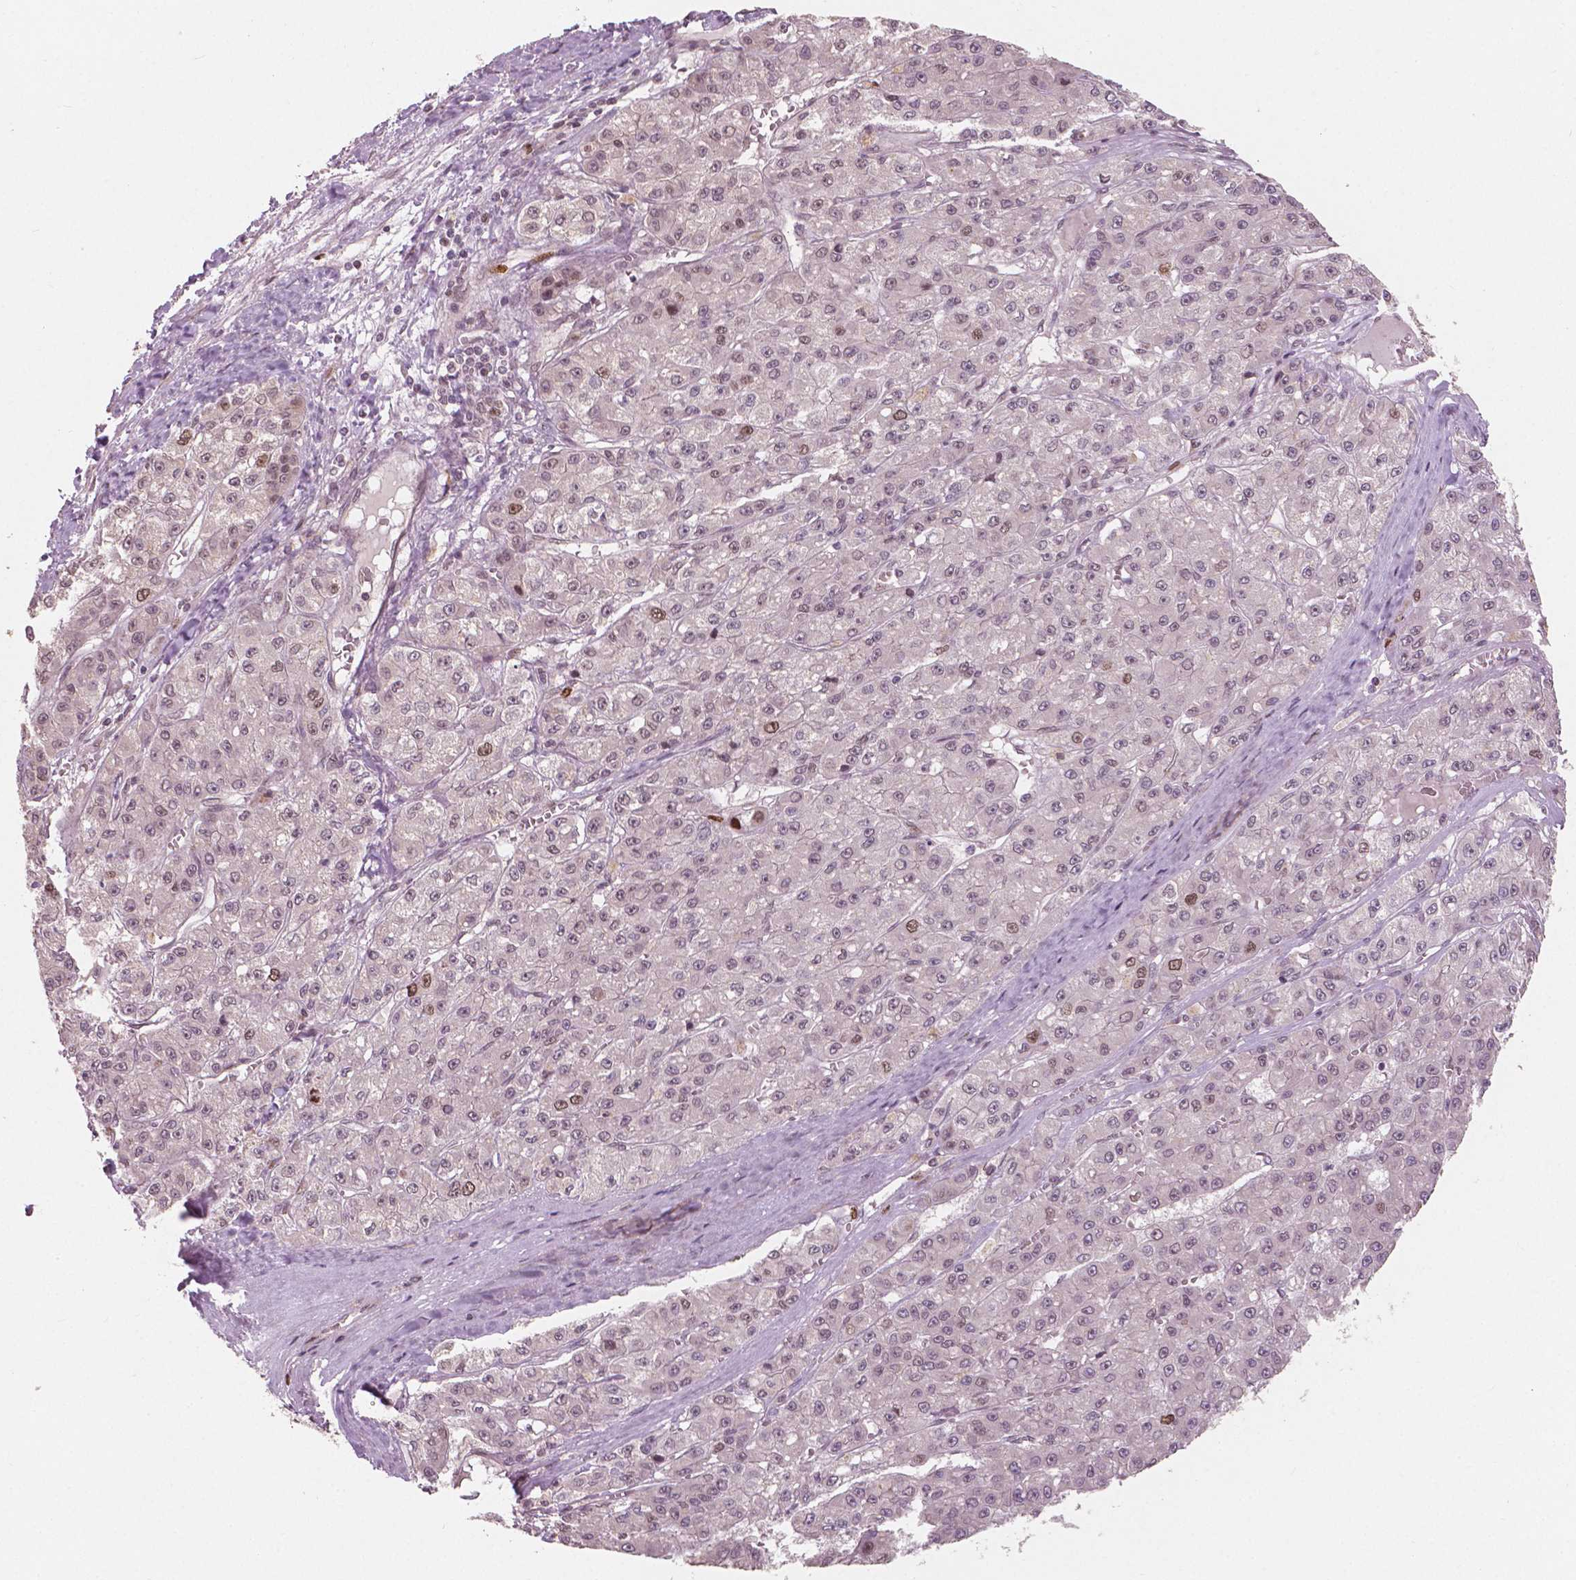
{"staining": {"intensity": "moderate", "quantity": "<25%", "location": "nuclear"}, "tissue": "liver cancer", "cell_type": "Tumor cells", "image_type": "cancer", "snomed": [{"axis": "morphology", "description": "Carcinoma, Hepatocellular, NOS"}, {"axis": "topography", "description": "Liver"}], "caption": "This micrograph demonstrates immunohistochemistry (IHC) staining of human liver cancer (hepatocellular carcinoma), with low moderate nuclear positivity in about <25% of tumor cells.", "gene": "NSD2", "patient": {"sex": "male", "age": 70}}